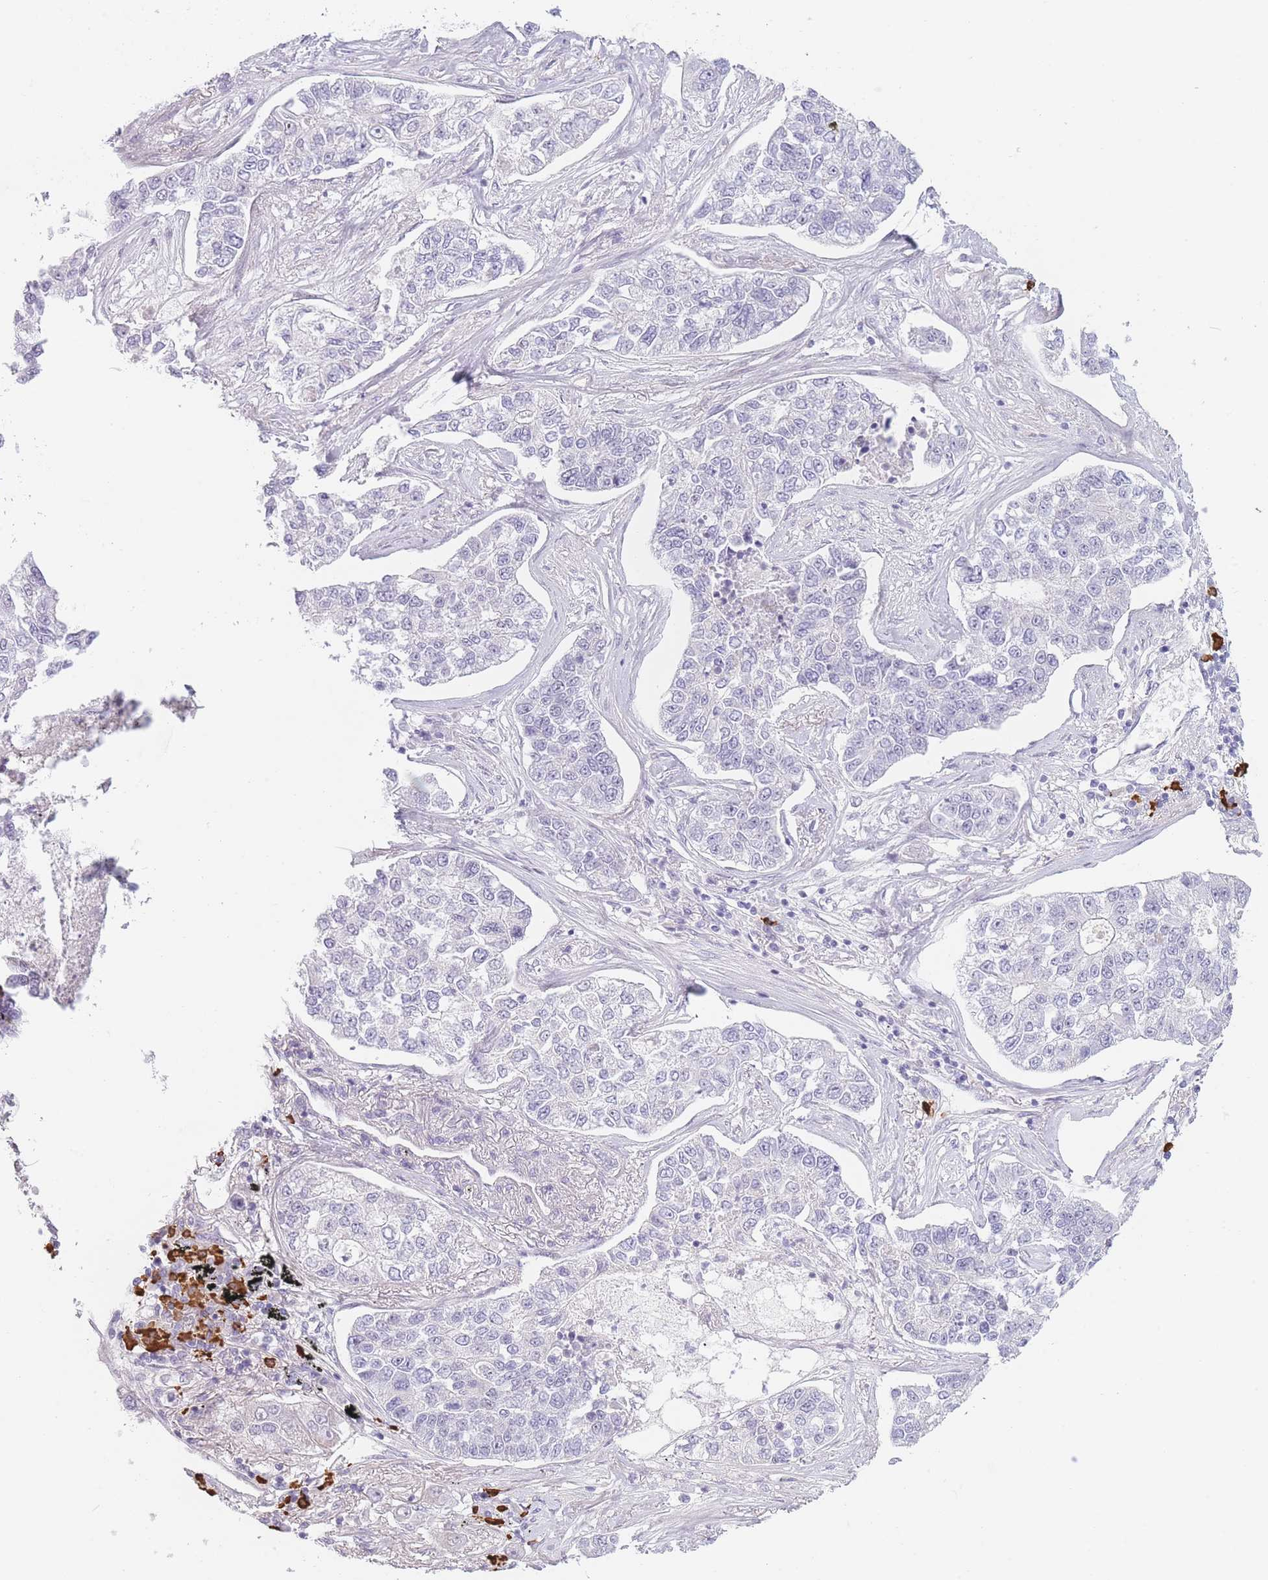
{"staining": {"intensity": "negative", "quantity": "none", "location": "none"}, "tissue": "lung cancer", "cell_type": "Tumor cells", "image_type": "cancer", "snomed": [{"axis": "morphology", "description": "Adenocarcinoma, NOS"}, {"axis": "topography", "description": "Lung"}], "caption": "Immunohistochemistry (IHC) photomicrograph of neoplastic tissue: lung adenocarcinoma stained with DAB shows no significant protein staining in tumor cells. (IHC, brightfield microscopy, high magnification).", "gene": "PLEKHG2", "patient": {"sex": "male", "age": 49}}